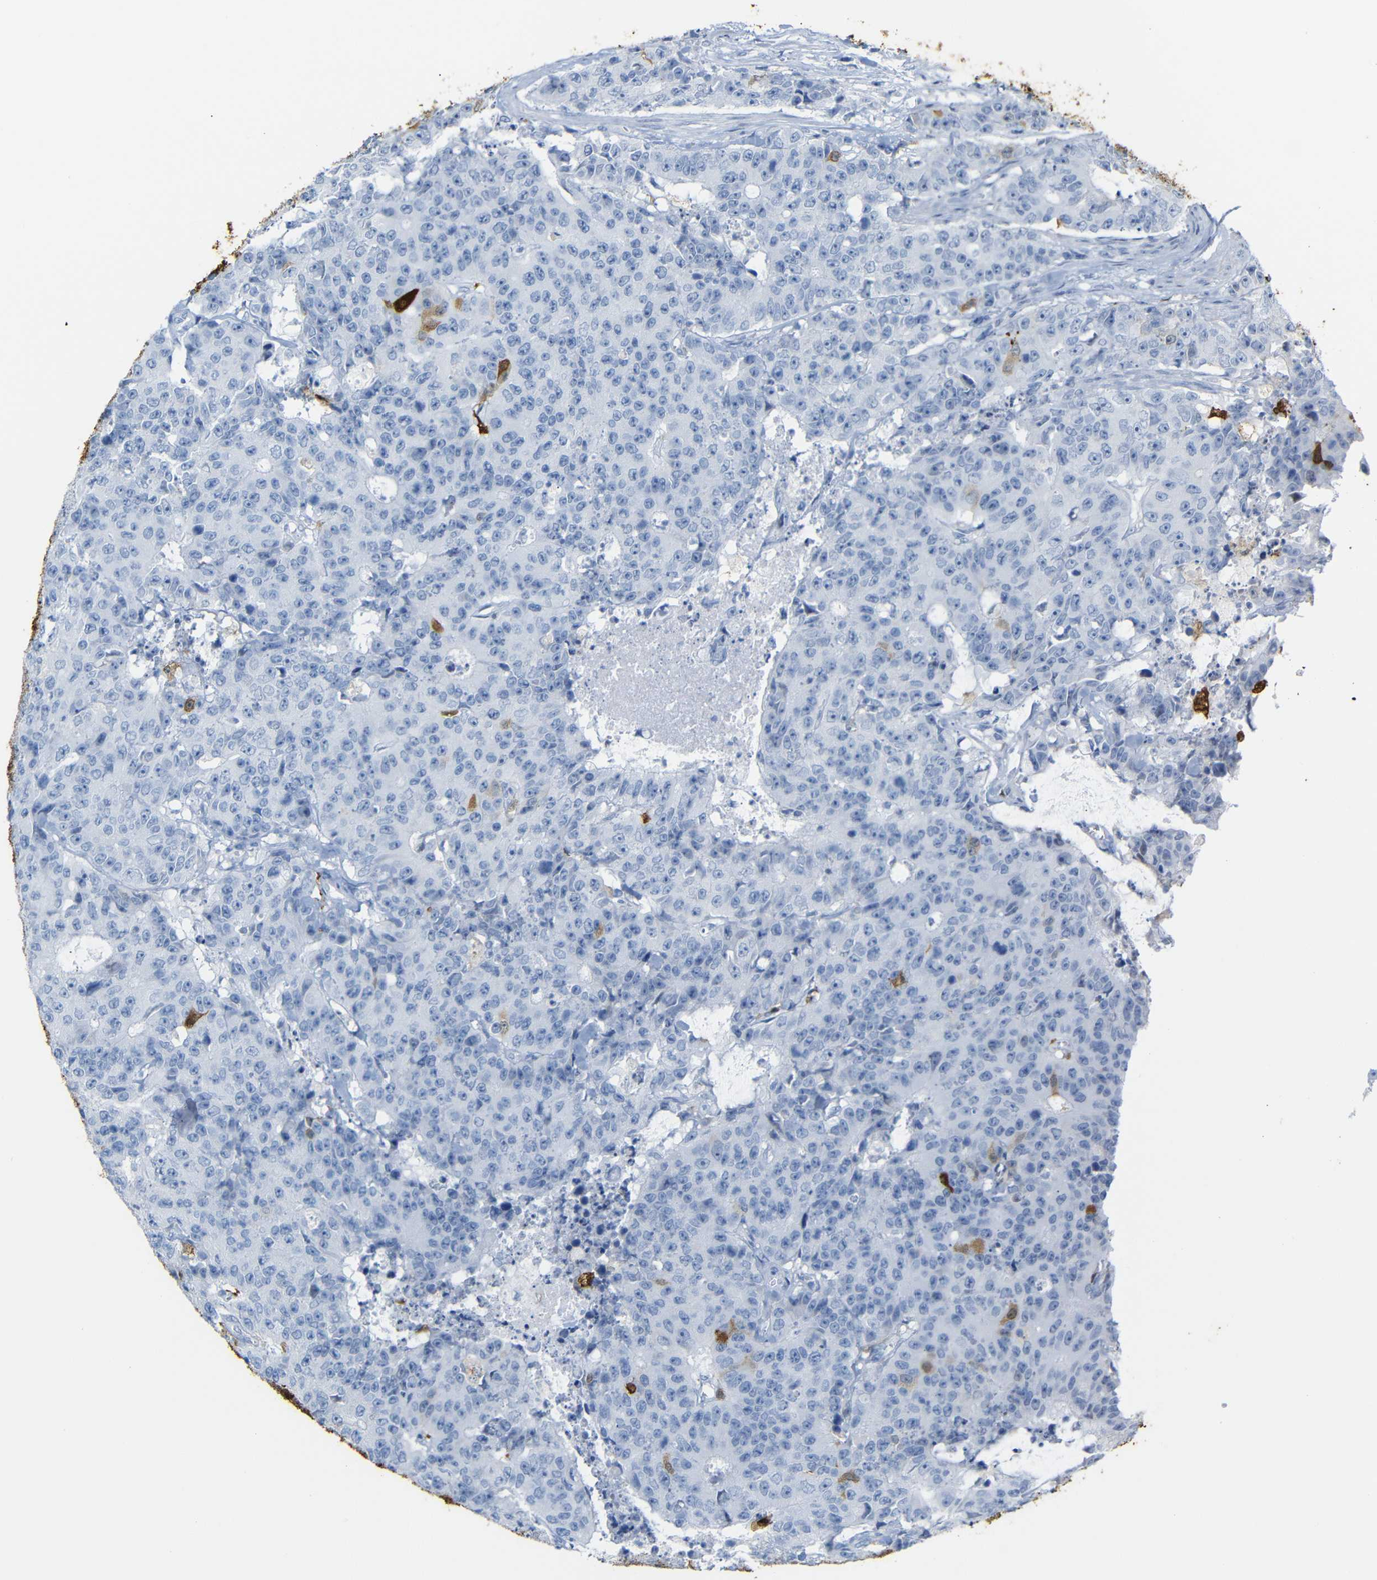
{"staining": {"intensity": "strong", "quantity": "<25%", "location": "cytoplasmic/membranous"}, "tissue": "colorectal cancer", "cell_type": "Tumor cells", "image_type": "cancer", "snomed": [{"axis": "morphology", "description": "Adenocarcinoma, NOS"}, {"axis": "topography", "description": "Colon"}], "caption": "Human adenocarcinoma (colorectal) stained for a protein (brown) shows strong cytoplasmic/membranous positive staining in approximately <25% of tumor cells.", "gene": "MT1A", "patient": {"sex": "female", "age": 86}}